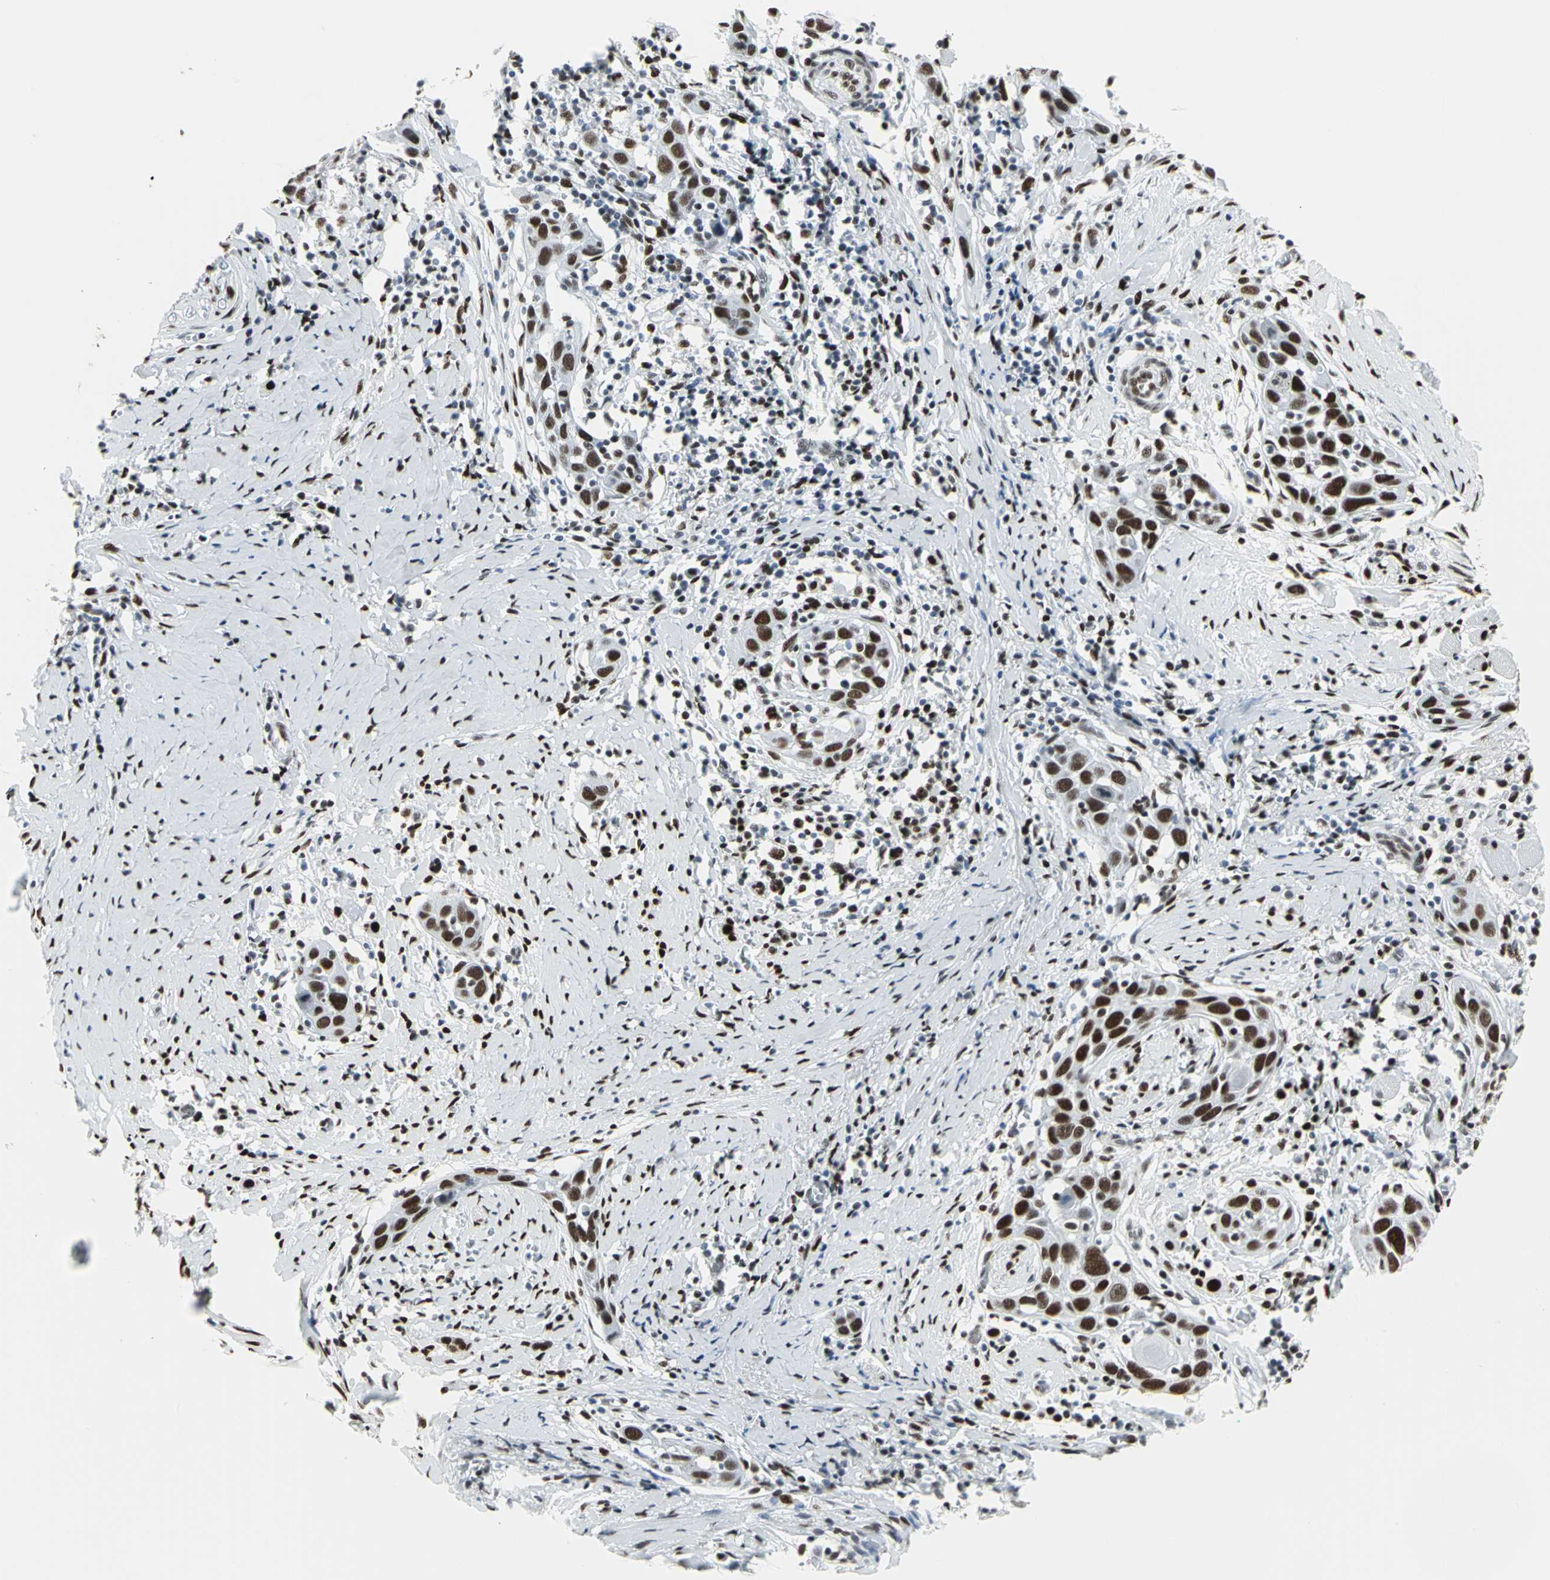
{"staining": {"intensity": "strong", "quantity": ">75%", "location": "nuclear"}, "tissue": "head and neck cancer", "cell_type": "Tumor cells", "image_type": "cancer", "snomed": [{"axis": "morphology", "description": "Normal tissue, NOS"}, {"axis": "morphology", "description": "Squamous cell carcinoma, NOS"}, {"axis": "topography", "description": "Oral tissue"}, {"axis": "topography", "description": "Head-Neck"}], "caption": "Head and neck cancer (squamous cell carcinoma) stained for a protein (brown) demonstrates strong nuclear positive staining in approximately >75% of tumor cells.", "gene": "HDAC2", "patient": {"sex": "female", "age": 50}}